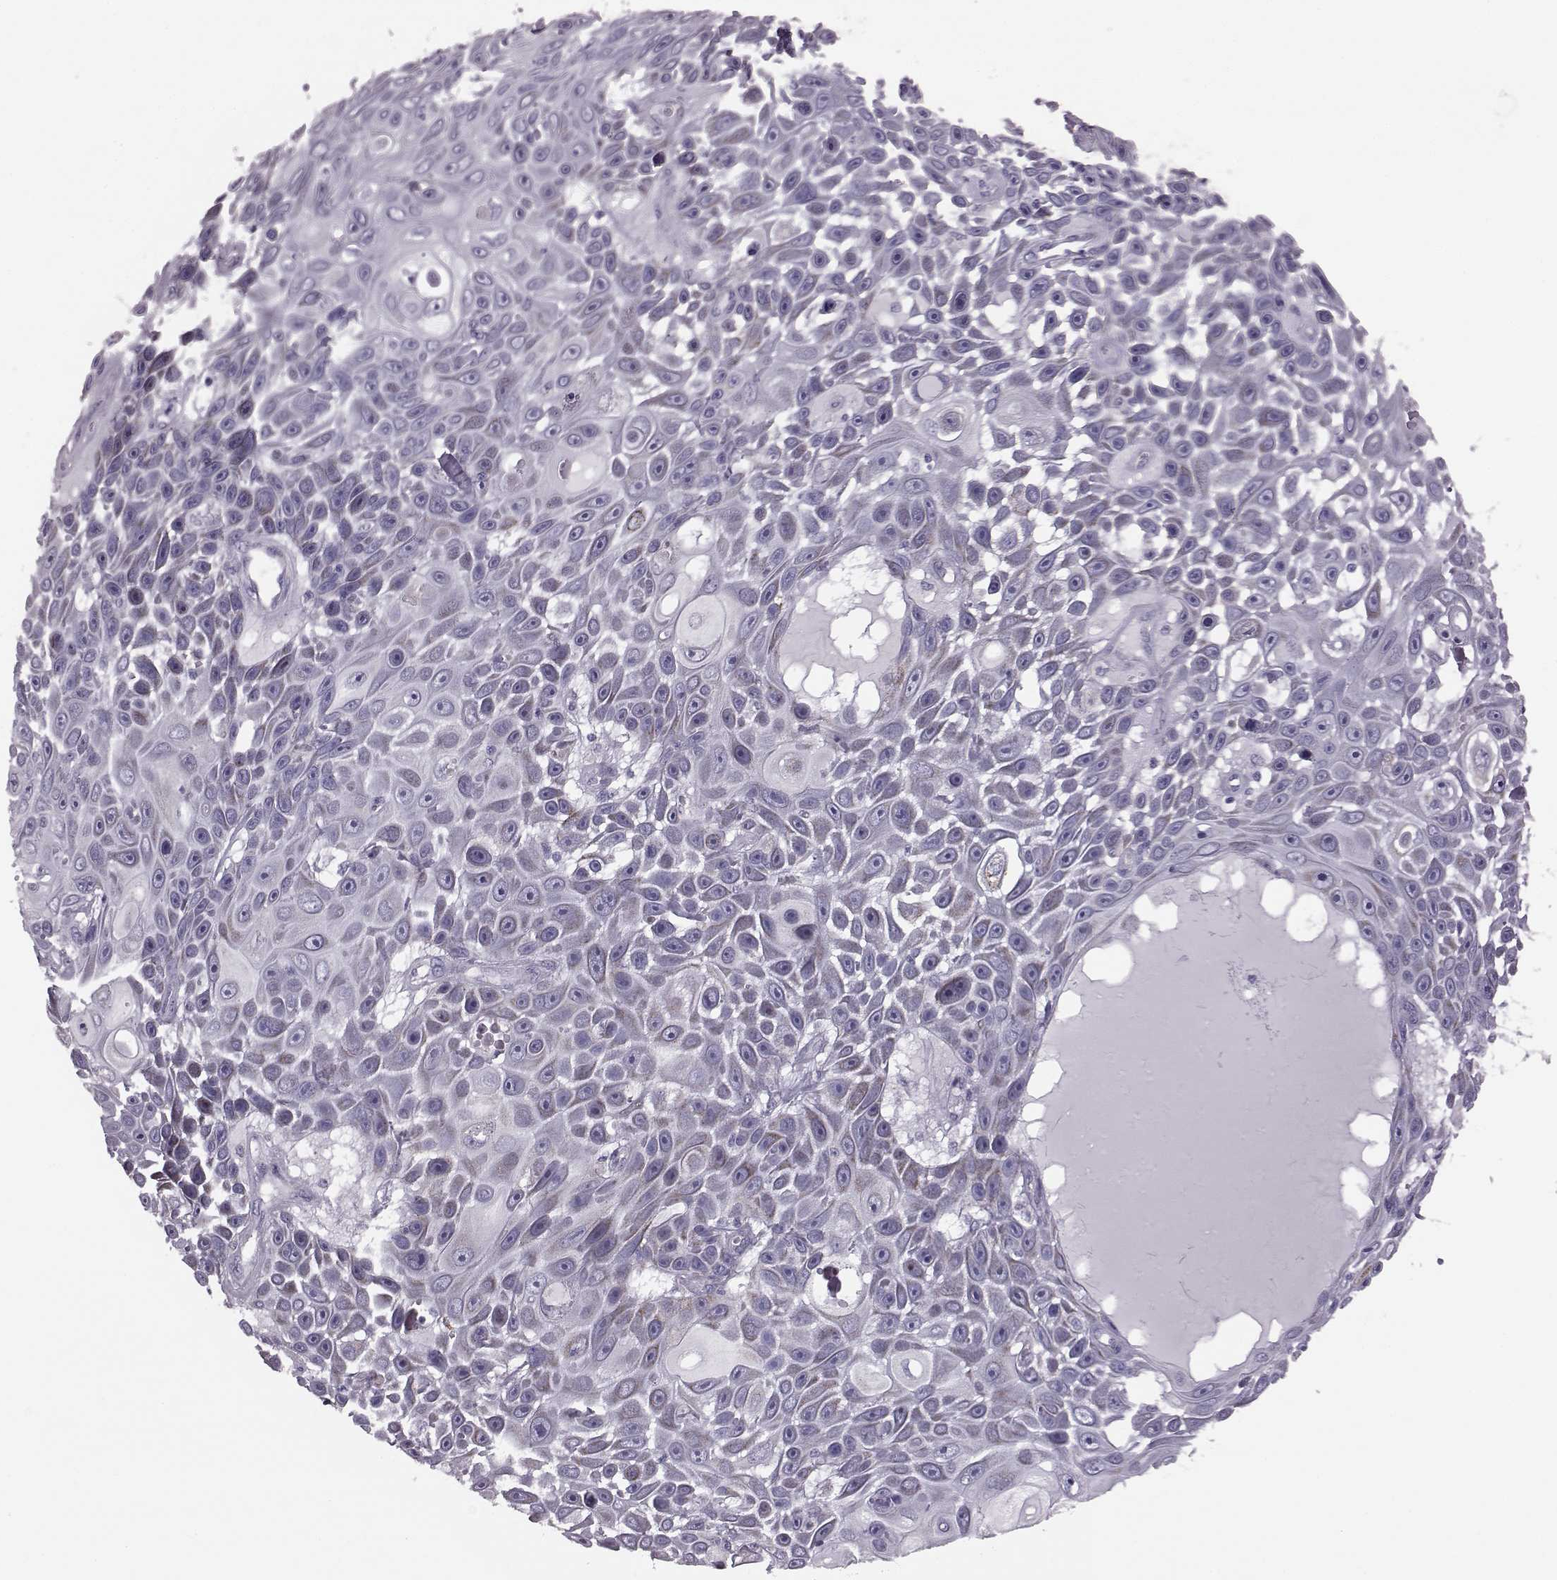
{"staining": {"intensity": "moderate", "quantity": "<25%", "location": "cytoplasmic/membranous"}, "tissue": "skin cancer", "cell_type": "Tumor cells", "image_type": "cancer", "snomed": [{"axis": "morphology", "description": "Squamous cell carcinoma, NOS"}, {"axis": "topography", "description": "Skin"}], "caption": "IHC micrograph of squamous cell carcinoma (skin) stained for a protein (brown), which demonstrates low levels of moderate cytoplasmic/membranous positivity in approximately <25% of tumor cells.", "gene": "RIMS2", "patient": {"sex": "male", "age": 82}}